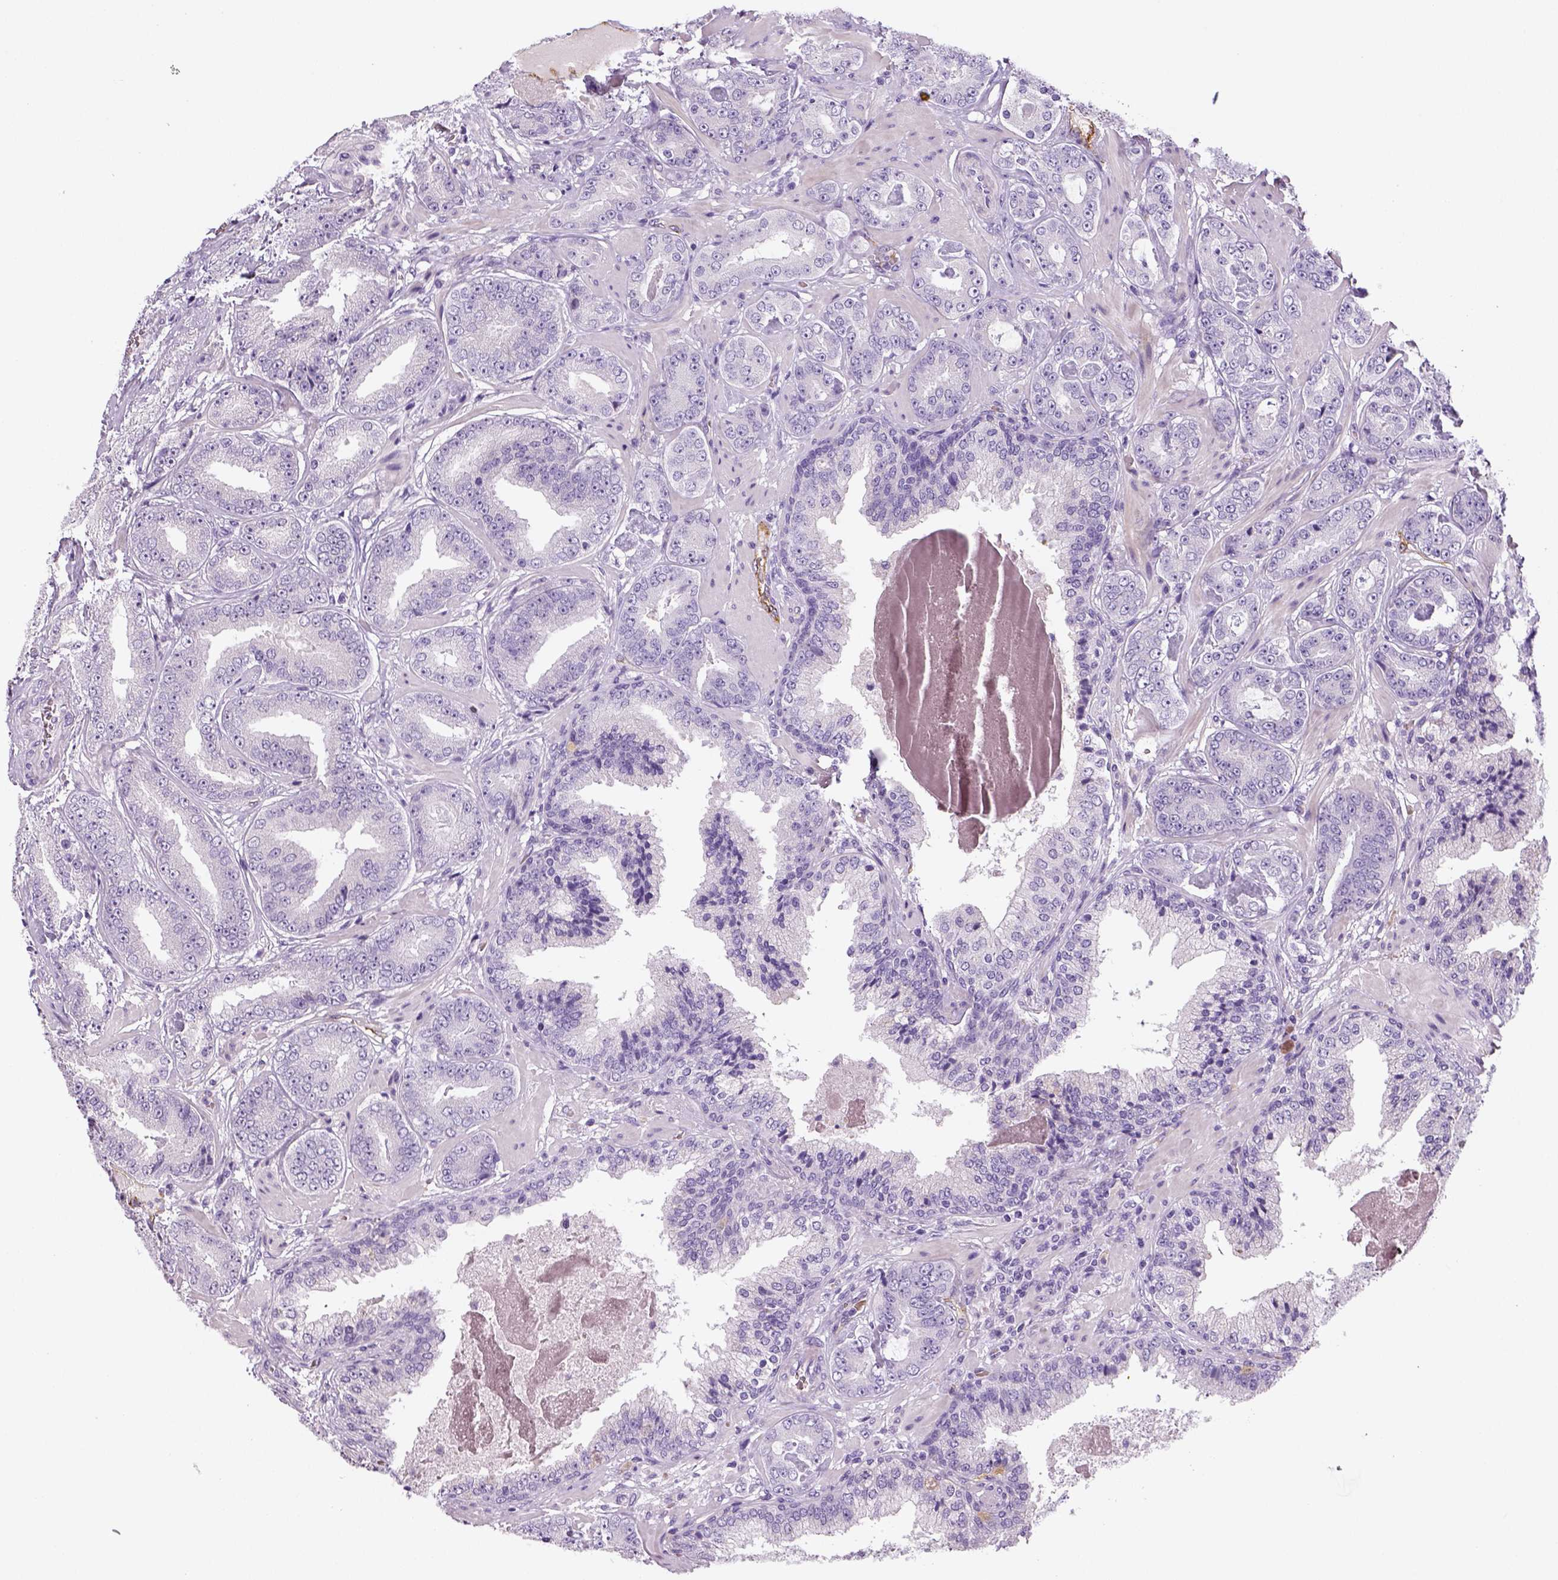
{"staining": {"intensity": "negative", "quantity": "none", "location": "none"}, "tissue": "prostate cancer", "cell_type": "Tumor cells", "image_type": "cancer", "snomed": [{"axis": "morphology", "description": "Adenocarcinoma, Low grade"}, {"axis": "topography", "description": "Prostate"}], "caption": "IHC histopathology image of neoplastic tissue: human prostate cancer (low-grade adenocarcinoma) stained with DAB shows no significant protein staining in tumor cells. (DAB (3,3'-diaminobenzidine) immunohistochemistry (IHC), high magnification).", "gene": "TSPAN7", "patient": {"sex": "male", "age": 60}}